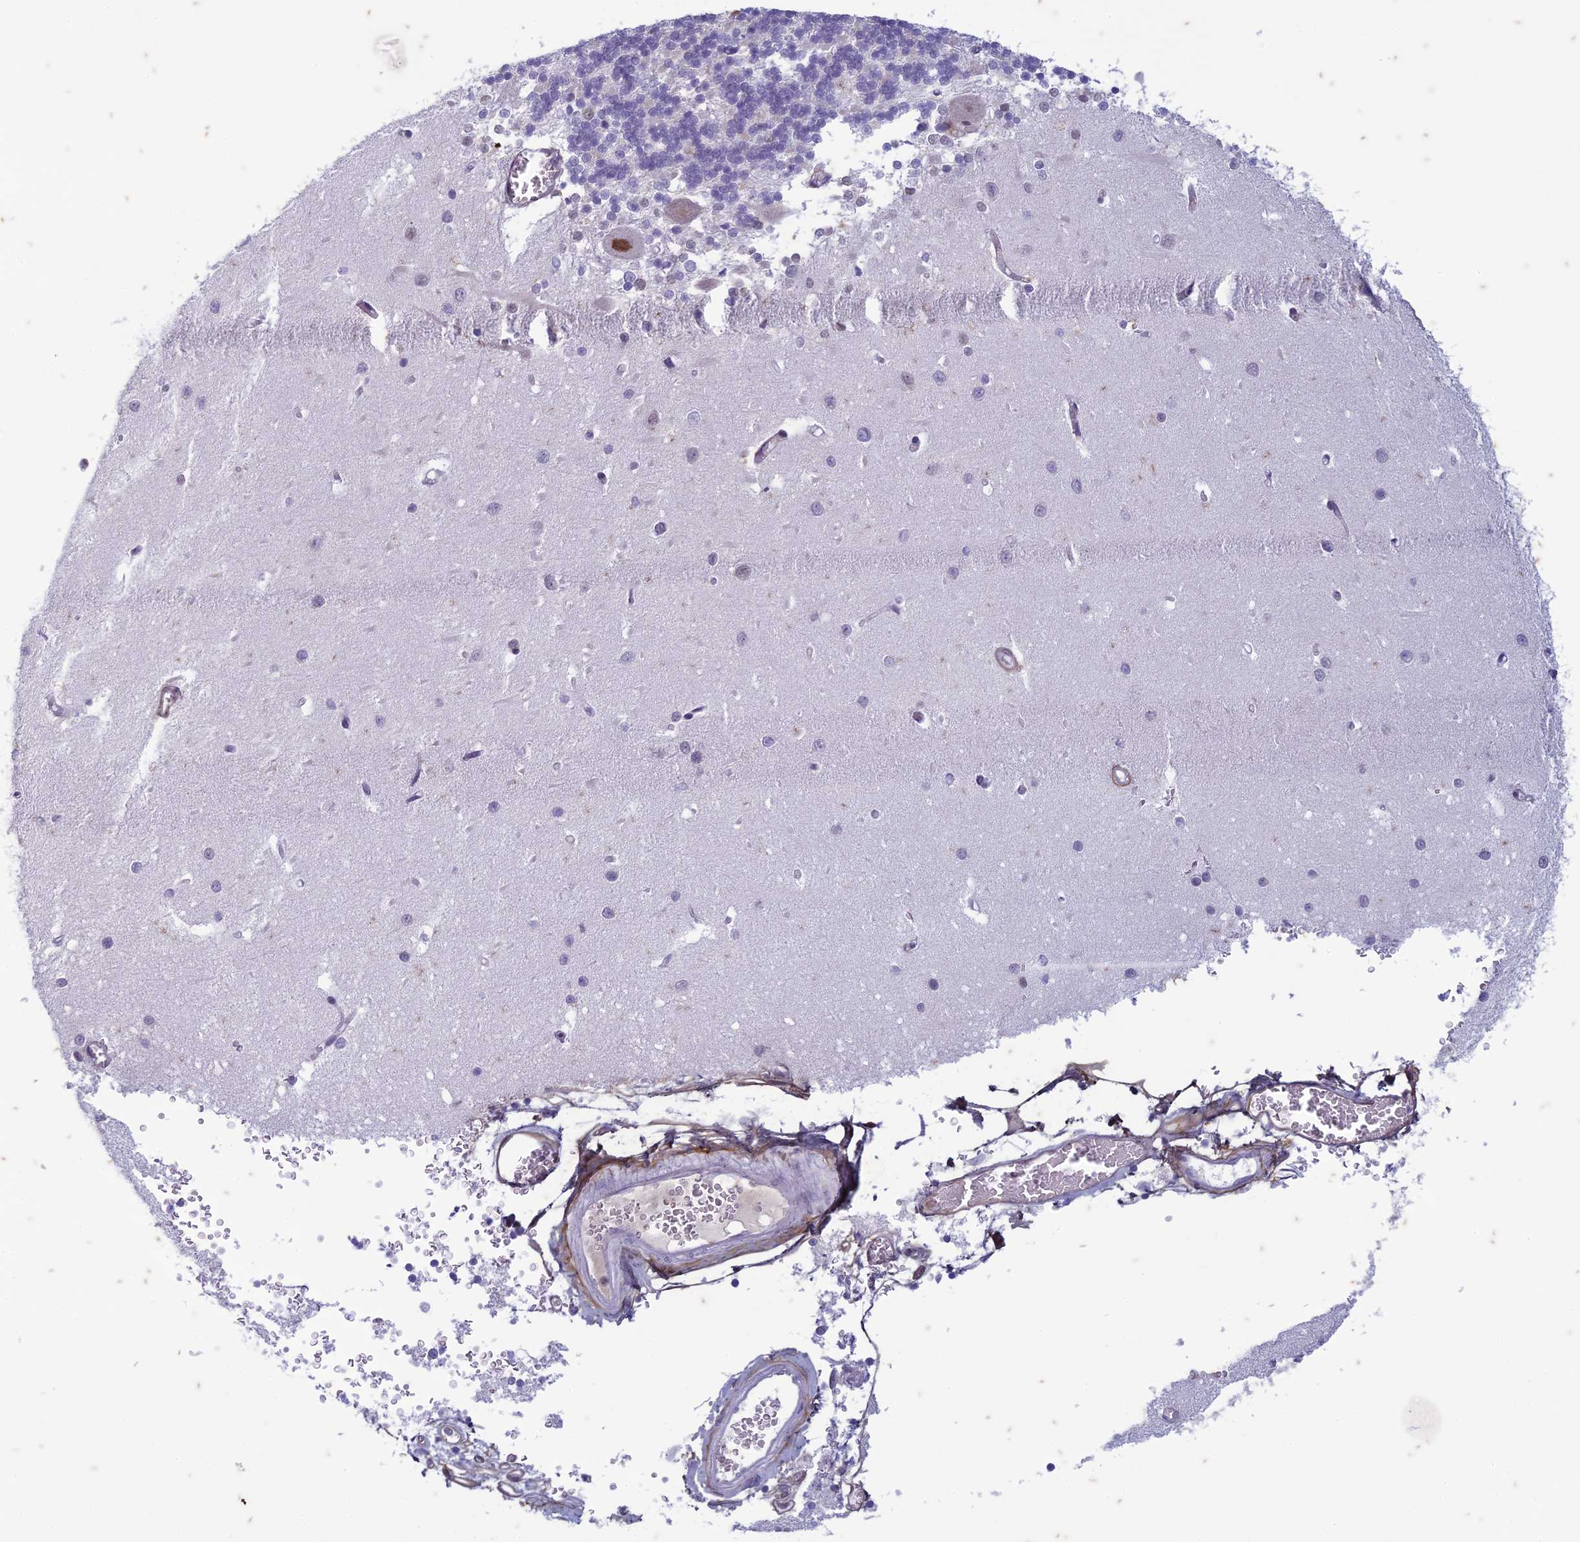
{"staining": {"intensity": "negative", "quantity": "none", "location": "none"}, "tissue": "cerebellum", "cell_type": "Cells in granular layer", "image_type": "normal", "snomed": [{"axis": "morphology", "description": "Normal tissue, NOS"}, {"axis": "topography", "description": "Cerebellum"}], "caption": "This is an immunohistochemistry histopathology image of unremarkable human cerebellum. There is no staining in cells in granular layer.", "gene": "PABPN1L", "patient": {"sex": "male", "age": 37}}